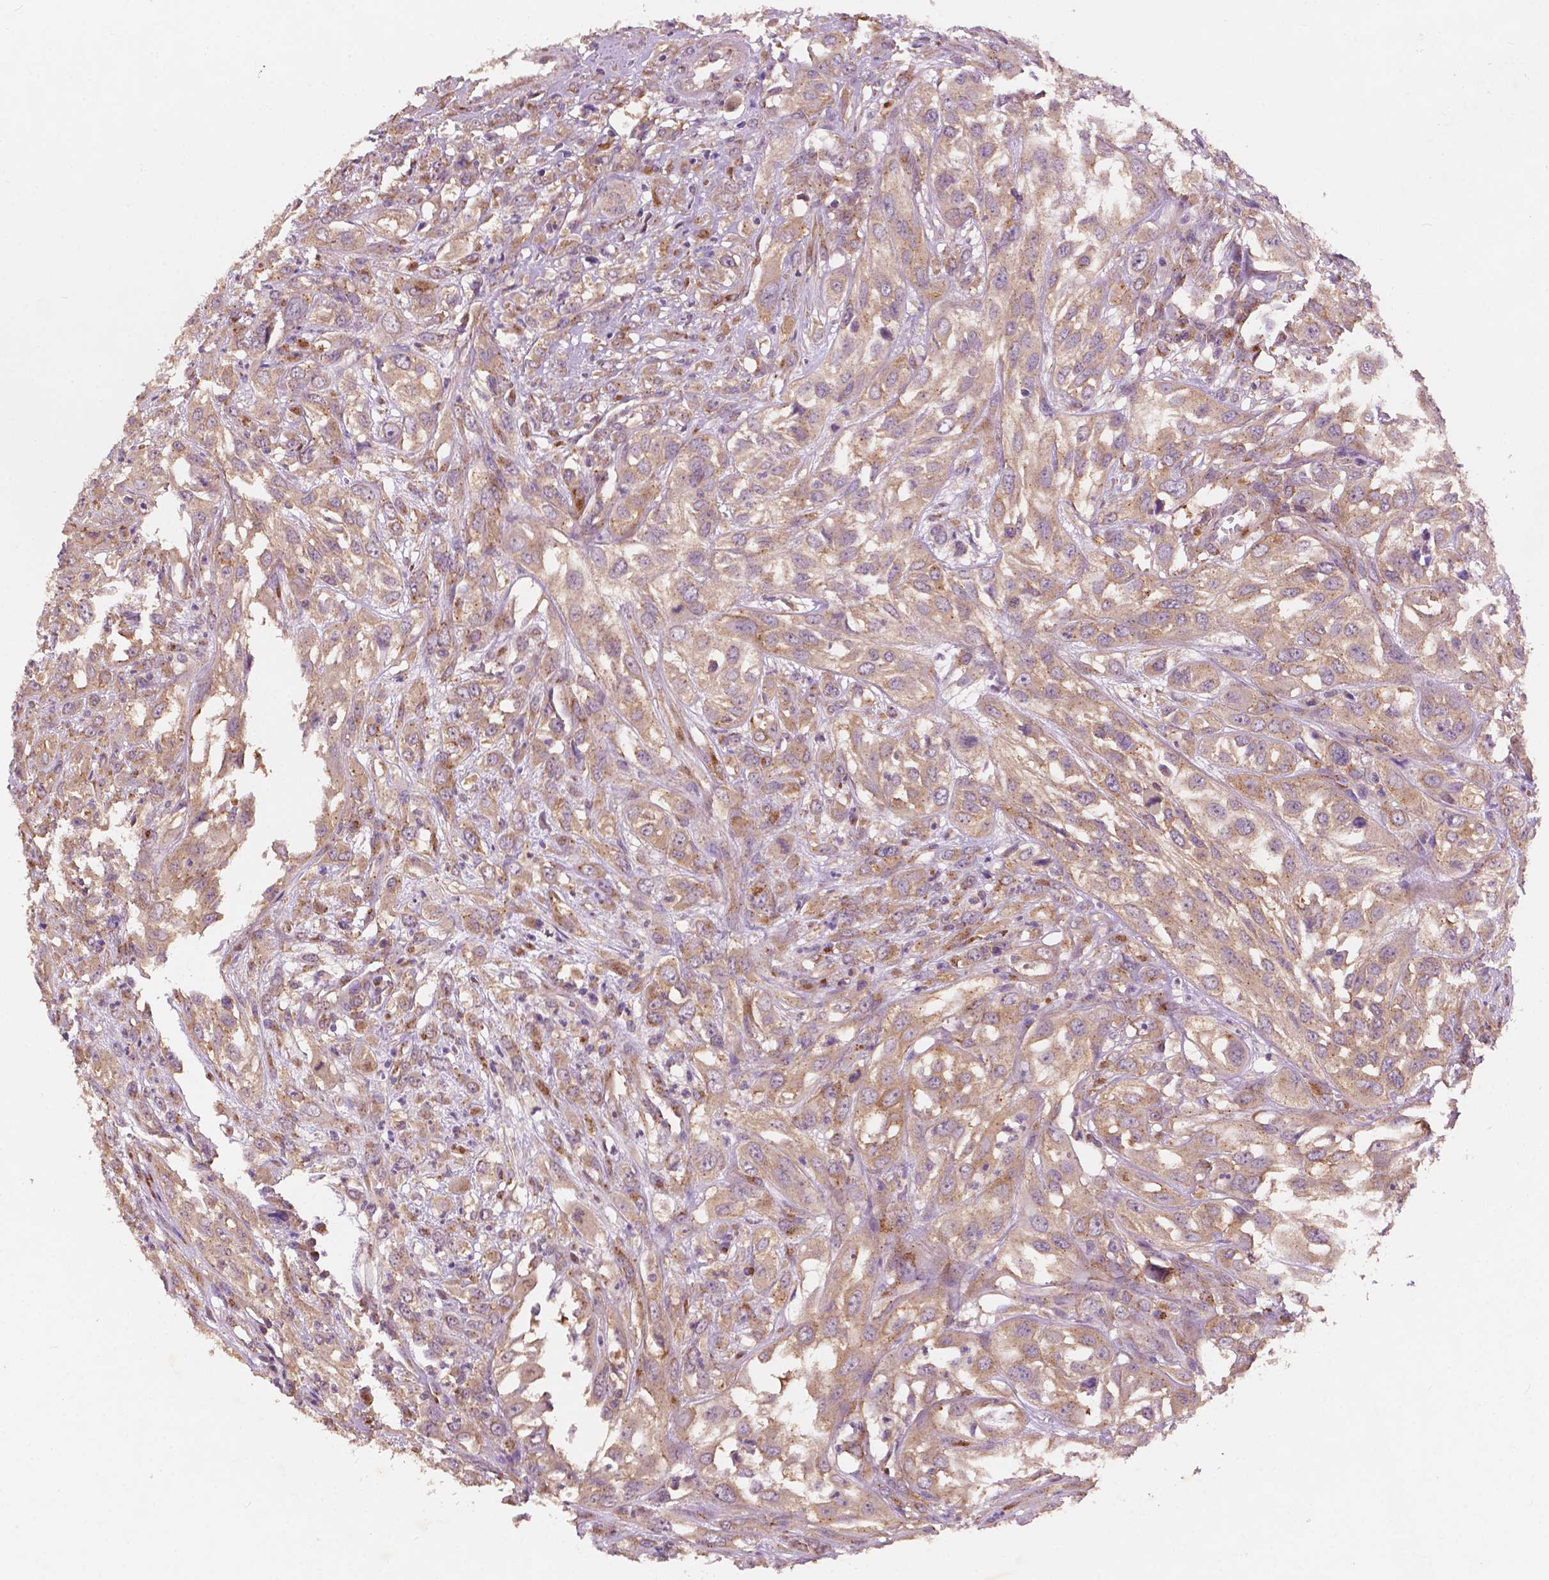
{"staining": {"intensity": "weak", "quantity": ">75%", "location": "cytoplasmic/membranous"}, "tissue": "urothelial cancer", "cell_type": "Tumor cells", "image_type": "cancer", "snomed": [{"axis": "morphology", "description": "Urothelial carcinoma, High grade"}, {"axis": "topography", "description": "Urinary bladder"}], "caption": "A photomicrograph of human urothelial carcinoma (high-grade) stained for a protein reveals weak cytoplasmic/membranous brown staining in tumor cells. Immunohistochemistry (ihc) stains the protein in brown and the nuclei are stained blue.", "gene": "CHPT1", "patient": {"sex": "male", "age": 67}}